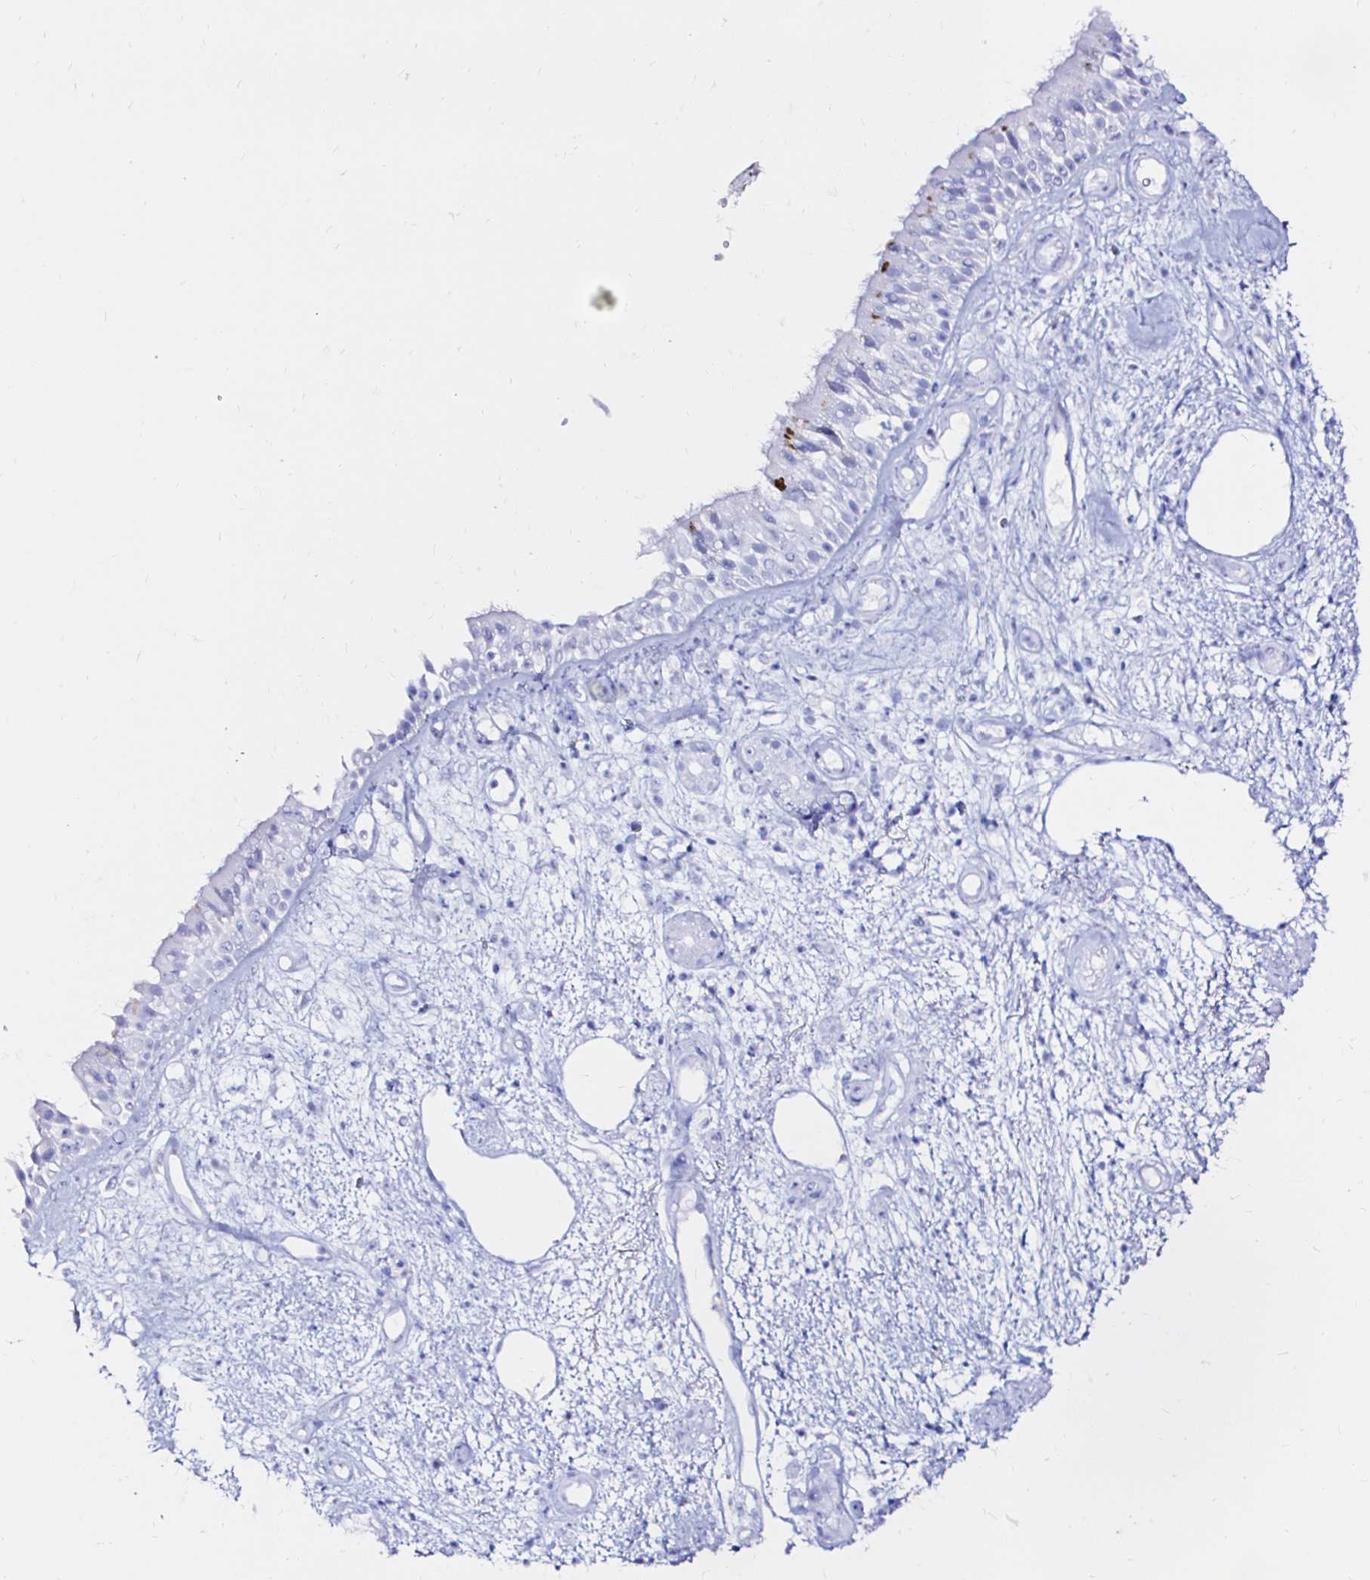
{"staining": {"intensity": "strong", "quantity": "<25%", "location": "cytoplasmic/membranous"}, "tissue": "nasopharynx", "cell_type": "Respiratory epithelial cells", "image_type": "normal", "snomed": [{"axis": "morphology", "description": "Normal tissue, NOS"}, {"axis": "morphology", "description": "Inflammation, NOS"}, {"axis": "topography", "description": "Nasopharynx"}], "caption": "Normal nasopharynx was stained to show a protein in brown. There is medium levels of strong cytoplasmic/membranous expression in approximately <25% of respiratory epithelial cells. (DAB = brown stain, brightfield microscopy at high magnification).", "gene": "ZNF432", "patient": {"sex": "male", "age": 54}}